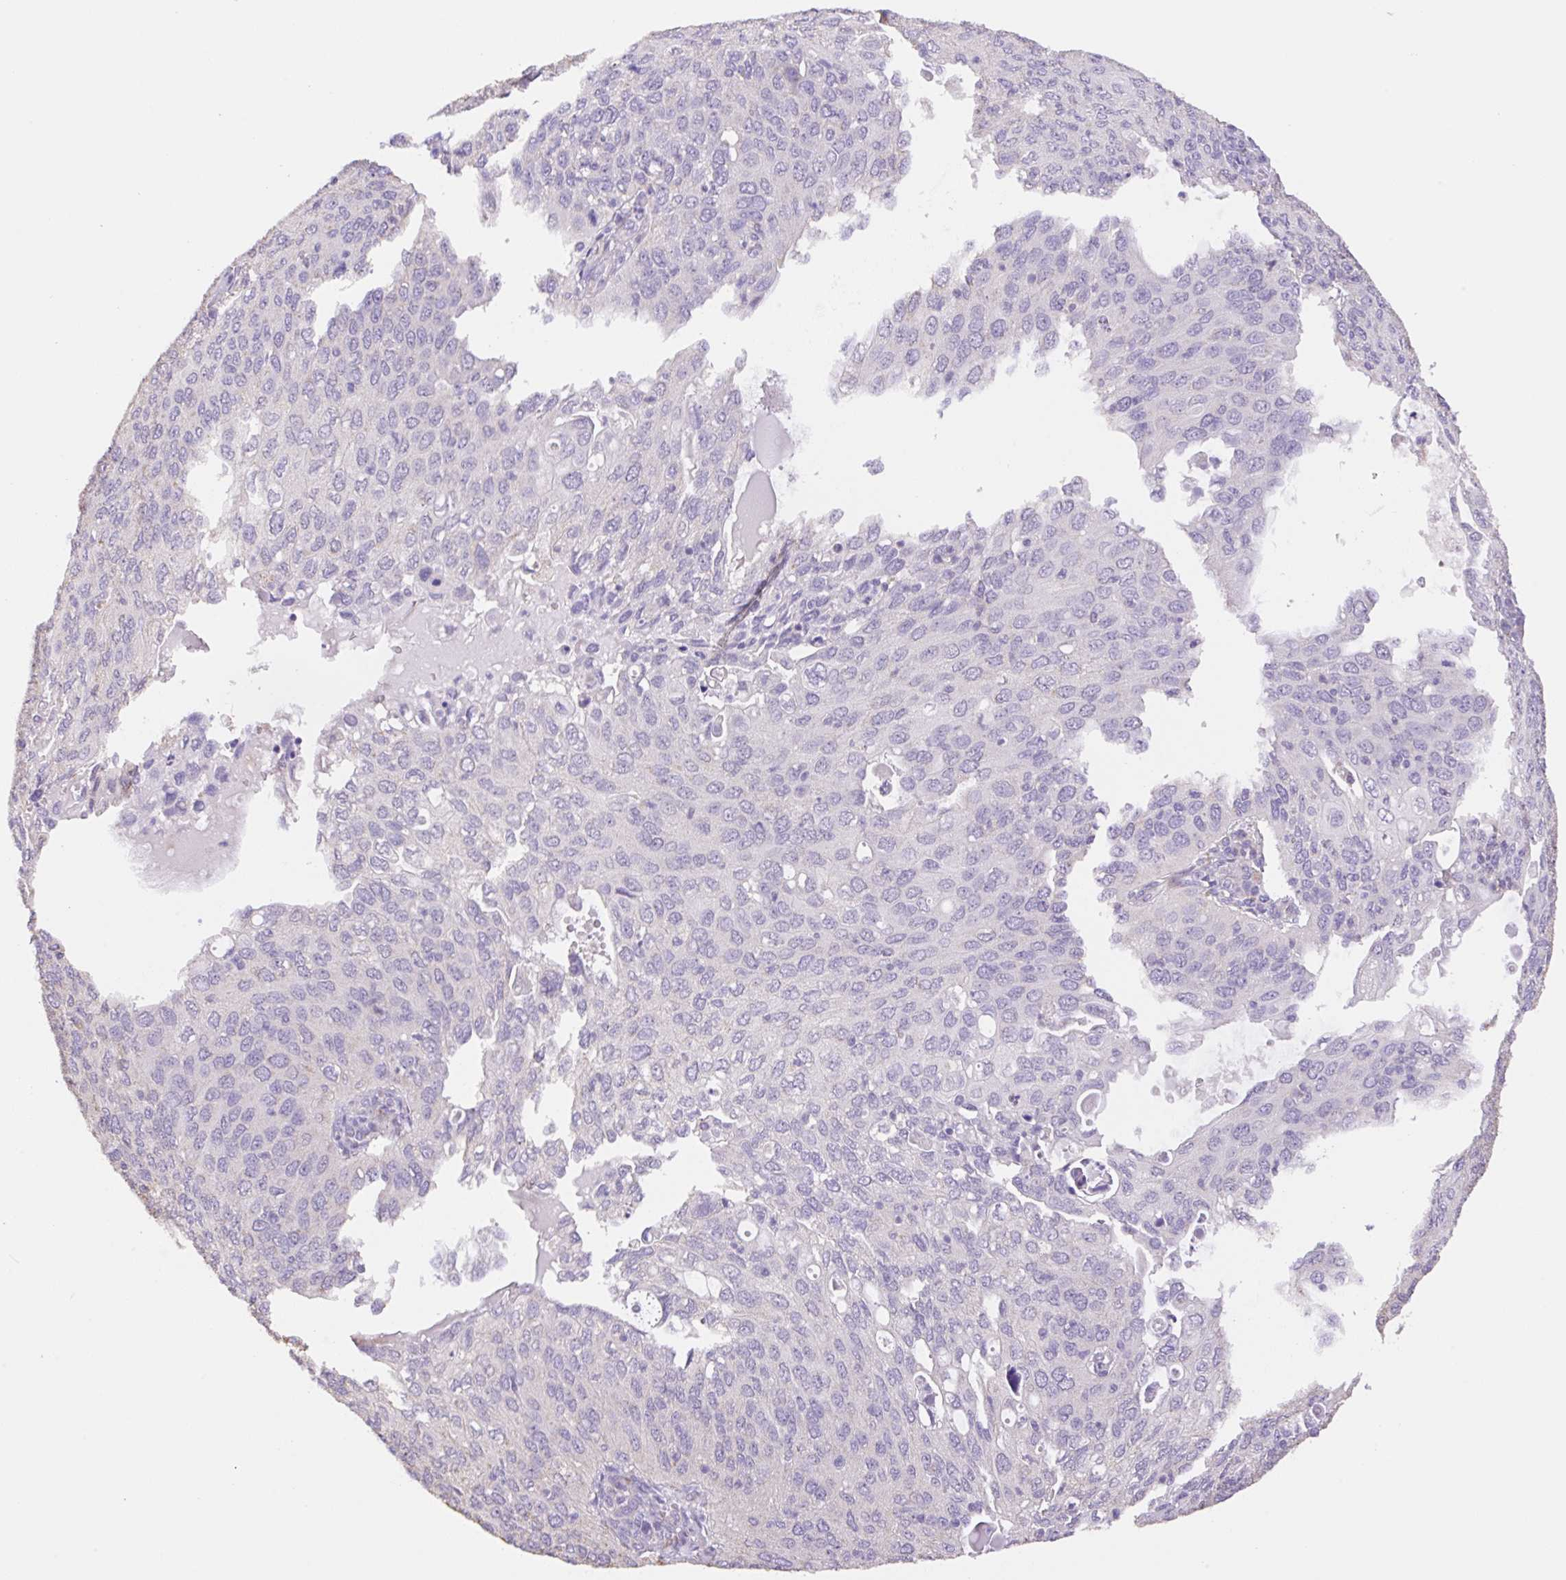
{"staining": {"intensity": "negative", "quantity": "none", "location": "none"}, "tissue": "cervical cancer", "cell_type": "Tumor cells", "image_type": "cancer", "snomed": [{"axis": "morphology", "description": "Squamous cell carcinoma, NOS"}, {"axis": "topography", "description": "Cervix"}], "caption": "A micrograph of cervical cancer (squamous cell carcinoma) stained for a protein shows no brown staining in tumor cells.", "gene": "COPZ2", "patient": {"sex": "female", "age": 36}}